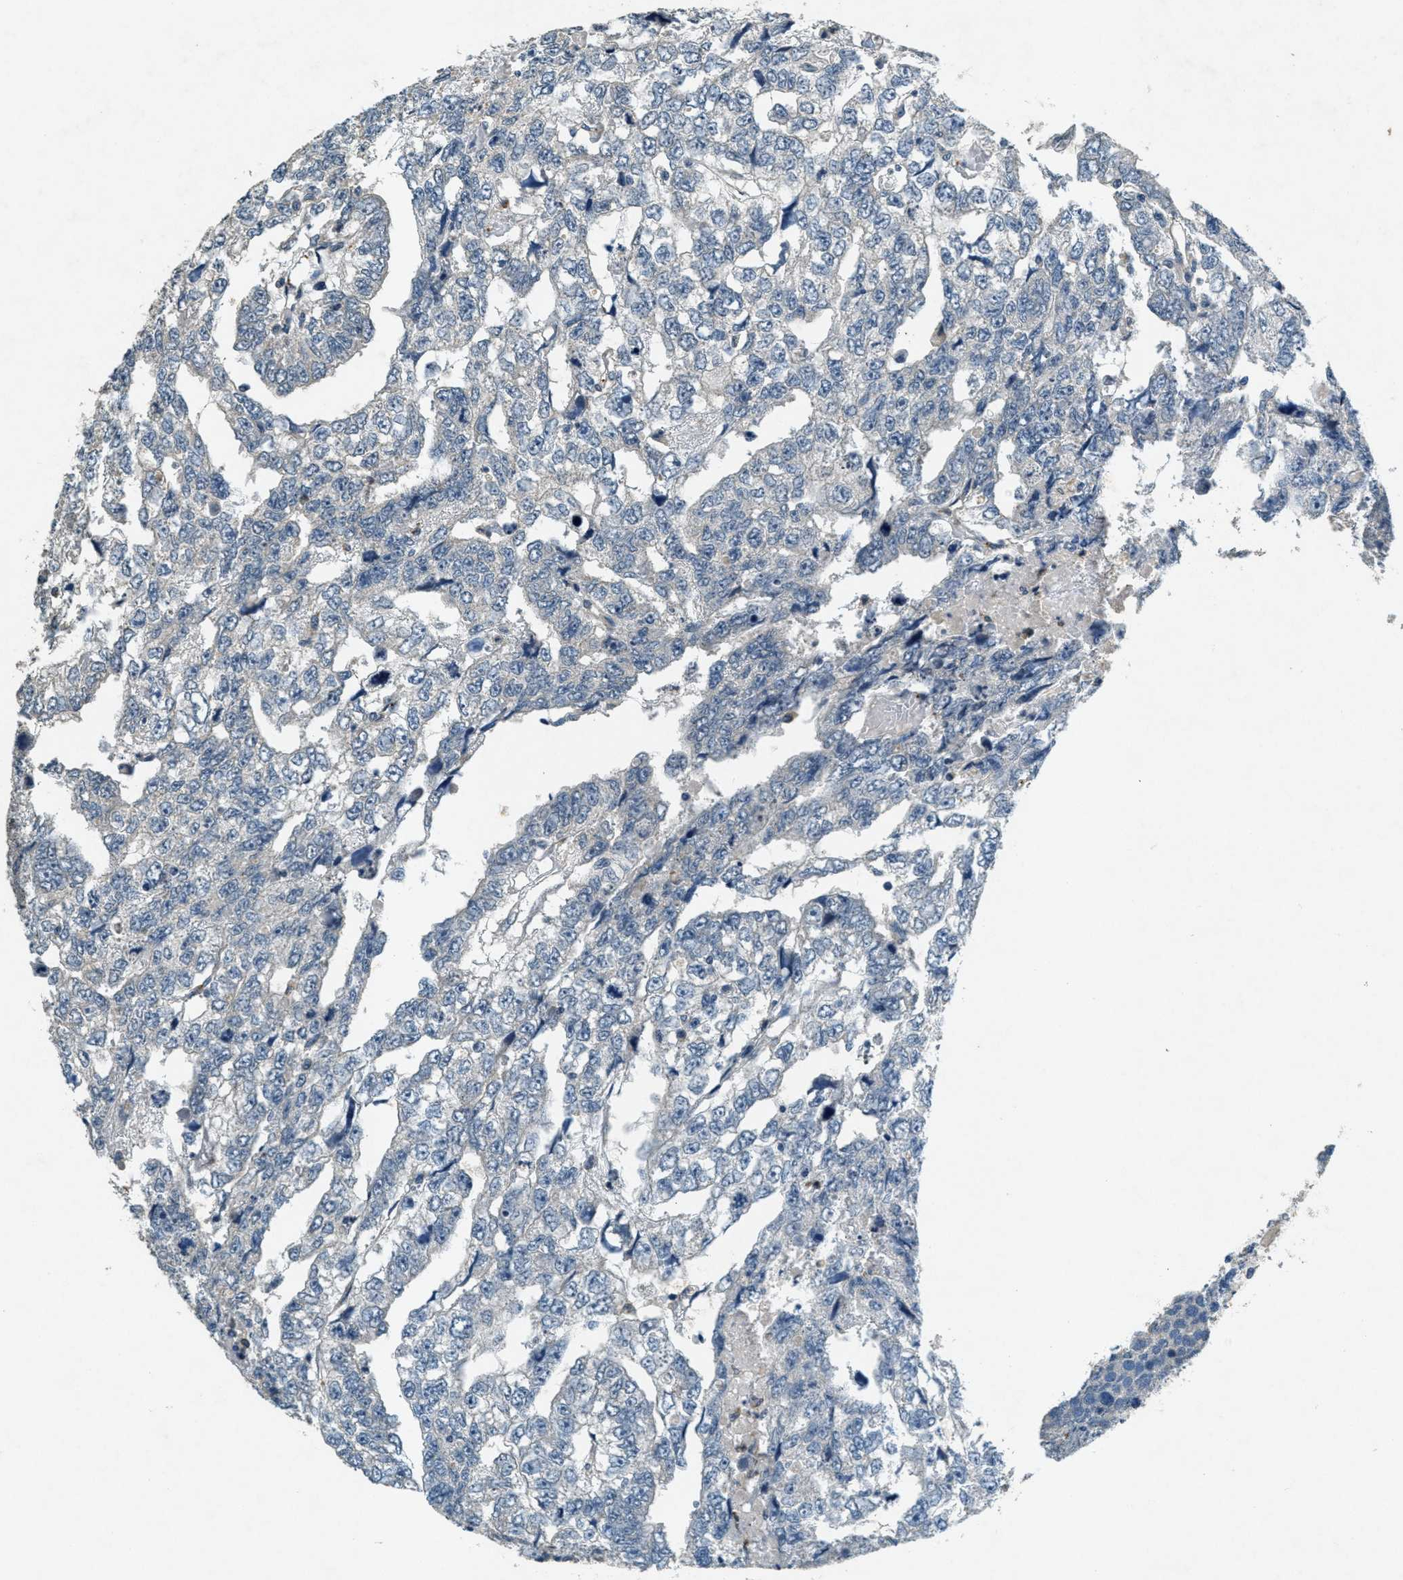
{"staining": {"intensity": "negative", "quantity": "none", "location": "none"}, "tissue": "testis cancer", "cell_type": "Tumor cells", "image_type": "cancer", "snomed": [{"axis": "morphology", "description": "Carcinoma, Embryonal, NOS"}, {"axis": "topography", "description": "Testis"}], "caption": "High magnification brightfield microscopy of testis cancer stained with DAB (3,3'-diaminobenzidine) (brown) and counterstained with hematoxylin (blue): tumor cells show no significant positivity.", "gene": "RAB3D", "patient": {"sex": "male", "age": 36}}